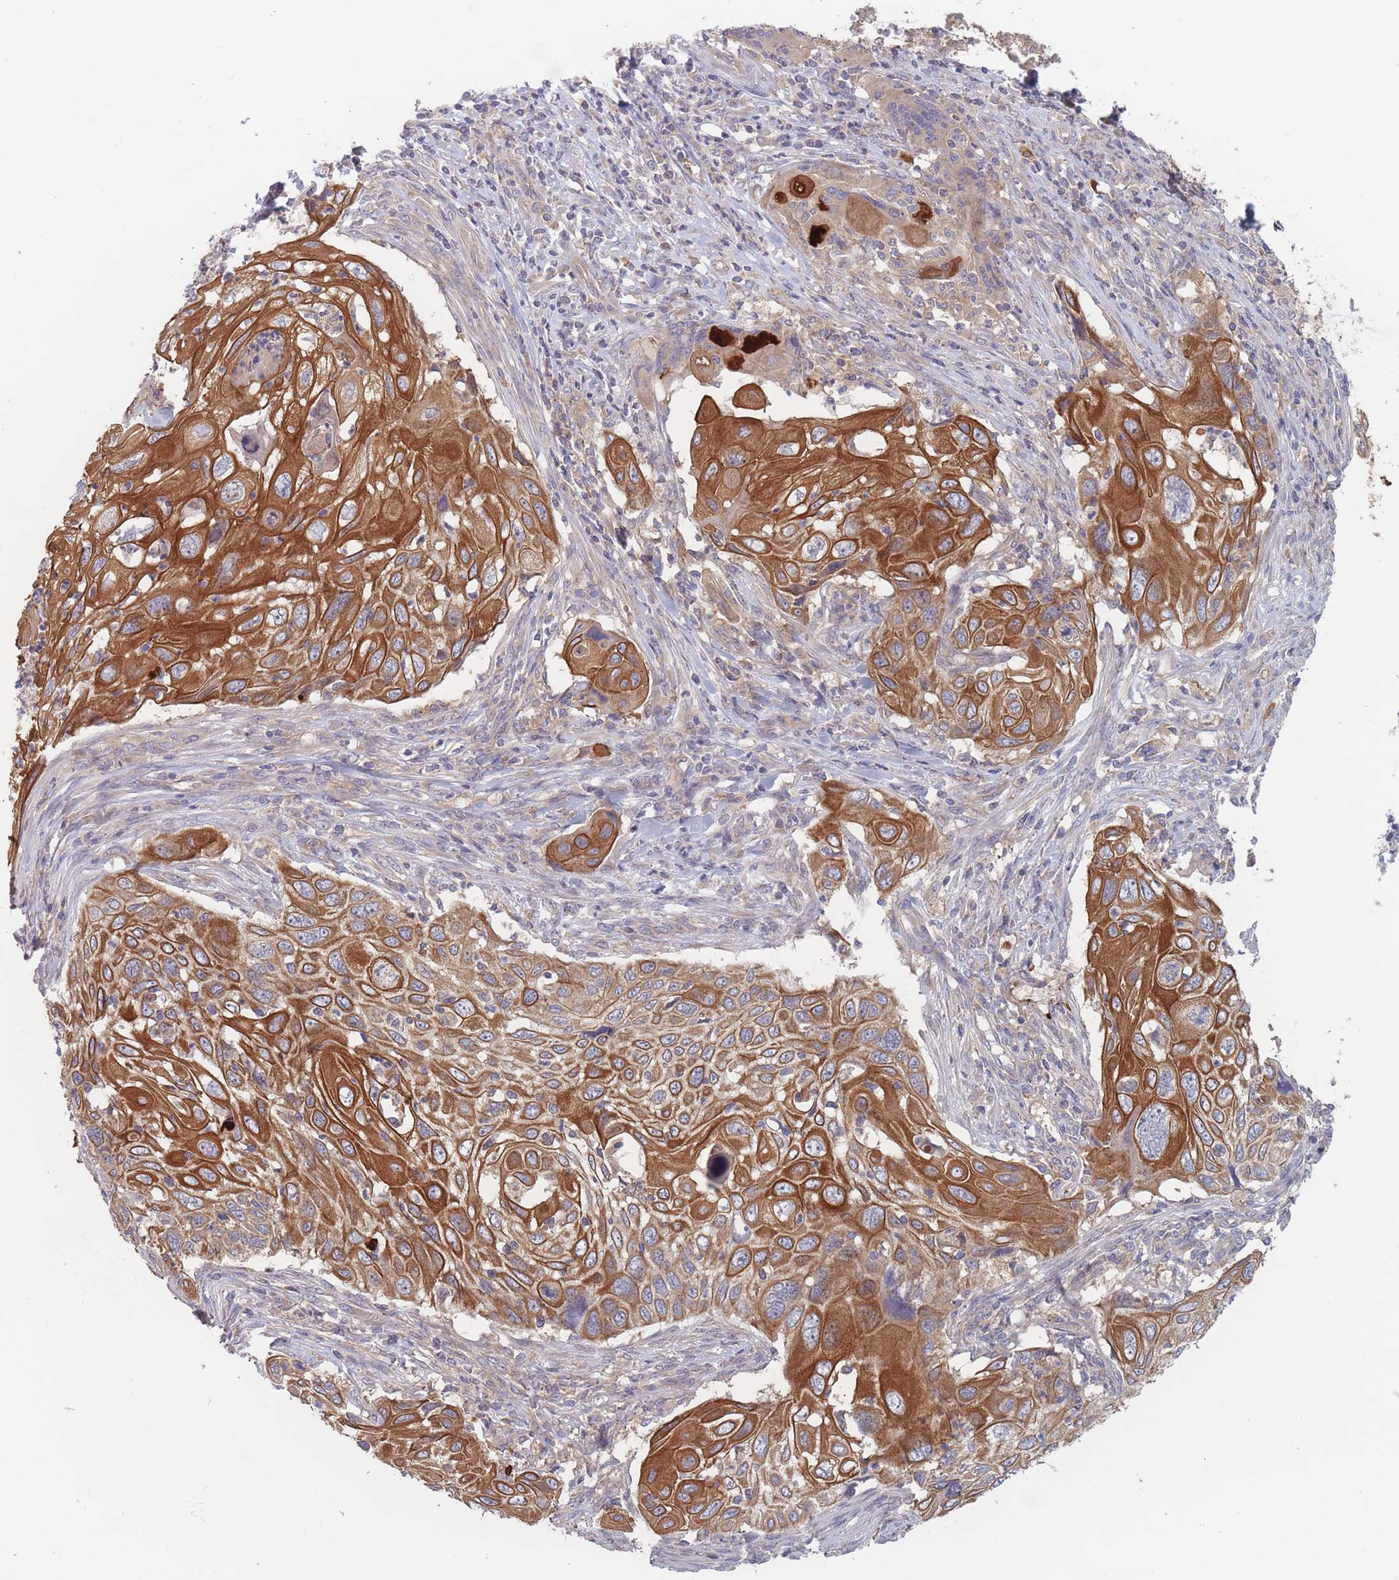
{"staining": {"intensity": "strong", "quantity": "25%-75%", "location": "cytoplasmic/membranous"}, "tissue": "cervical cancer", "cell_type": "Tumor cells", "image_type": "cancer", "snomed": [{"axis": "morphology", "description": "Squamous cell carcinoma, NOS"}, {"axis": "topography", "description": "Cervix"}], "caption": "Immunohistochemistry image of cervical cancer (squamous cell carcinoma) stained for a protein (brown), which reveals high levels of strong cytoplasmic/membranous expression in approximately 25%-75% of tumor cells.", "gene": "EFCC1", "patient": {"sex": "female", "age": 70}}